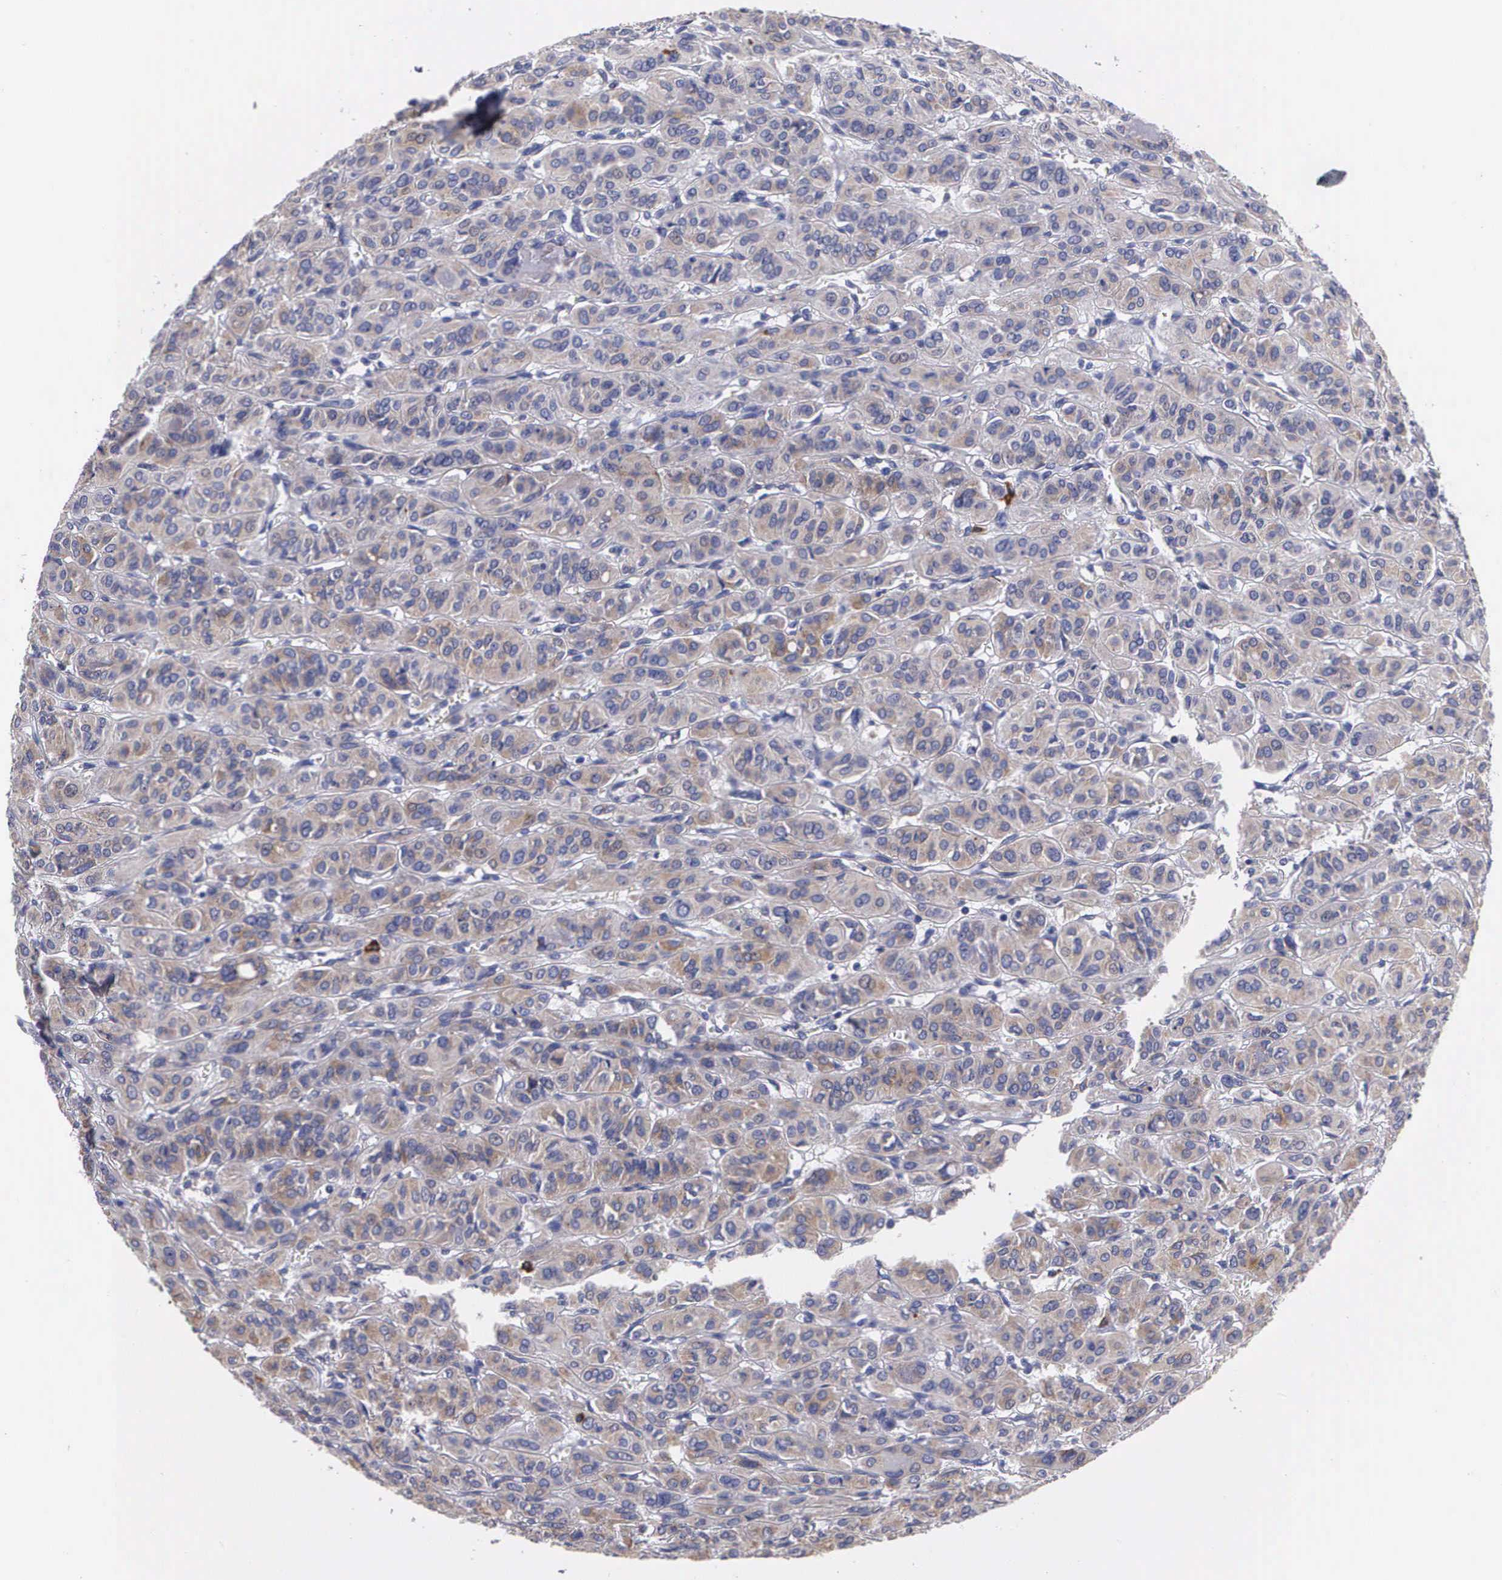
{"staining": {"intensity": "weak", "quantity": "25%-75%", "location": "cytoplasmic/membranous"}, "tissue": "thyroid cancer", "cell_type": "Tumor cells", "image_type": "cancer", "snomed": [{"axis": "morphology", "description": "Follicular adenoma carcinoma, NOS"}, {"axis": "topography", "description": "Thyroid gland"}], "caption": "A low amount of weak cytoplasmic/membranous staining is identified in about 25%-75% of tumor cells in follicular adenoma carcinoma (thyroid) tissue.", "gene": "CRELD2", "patient": {"sex": "female", "age": 71}}